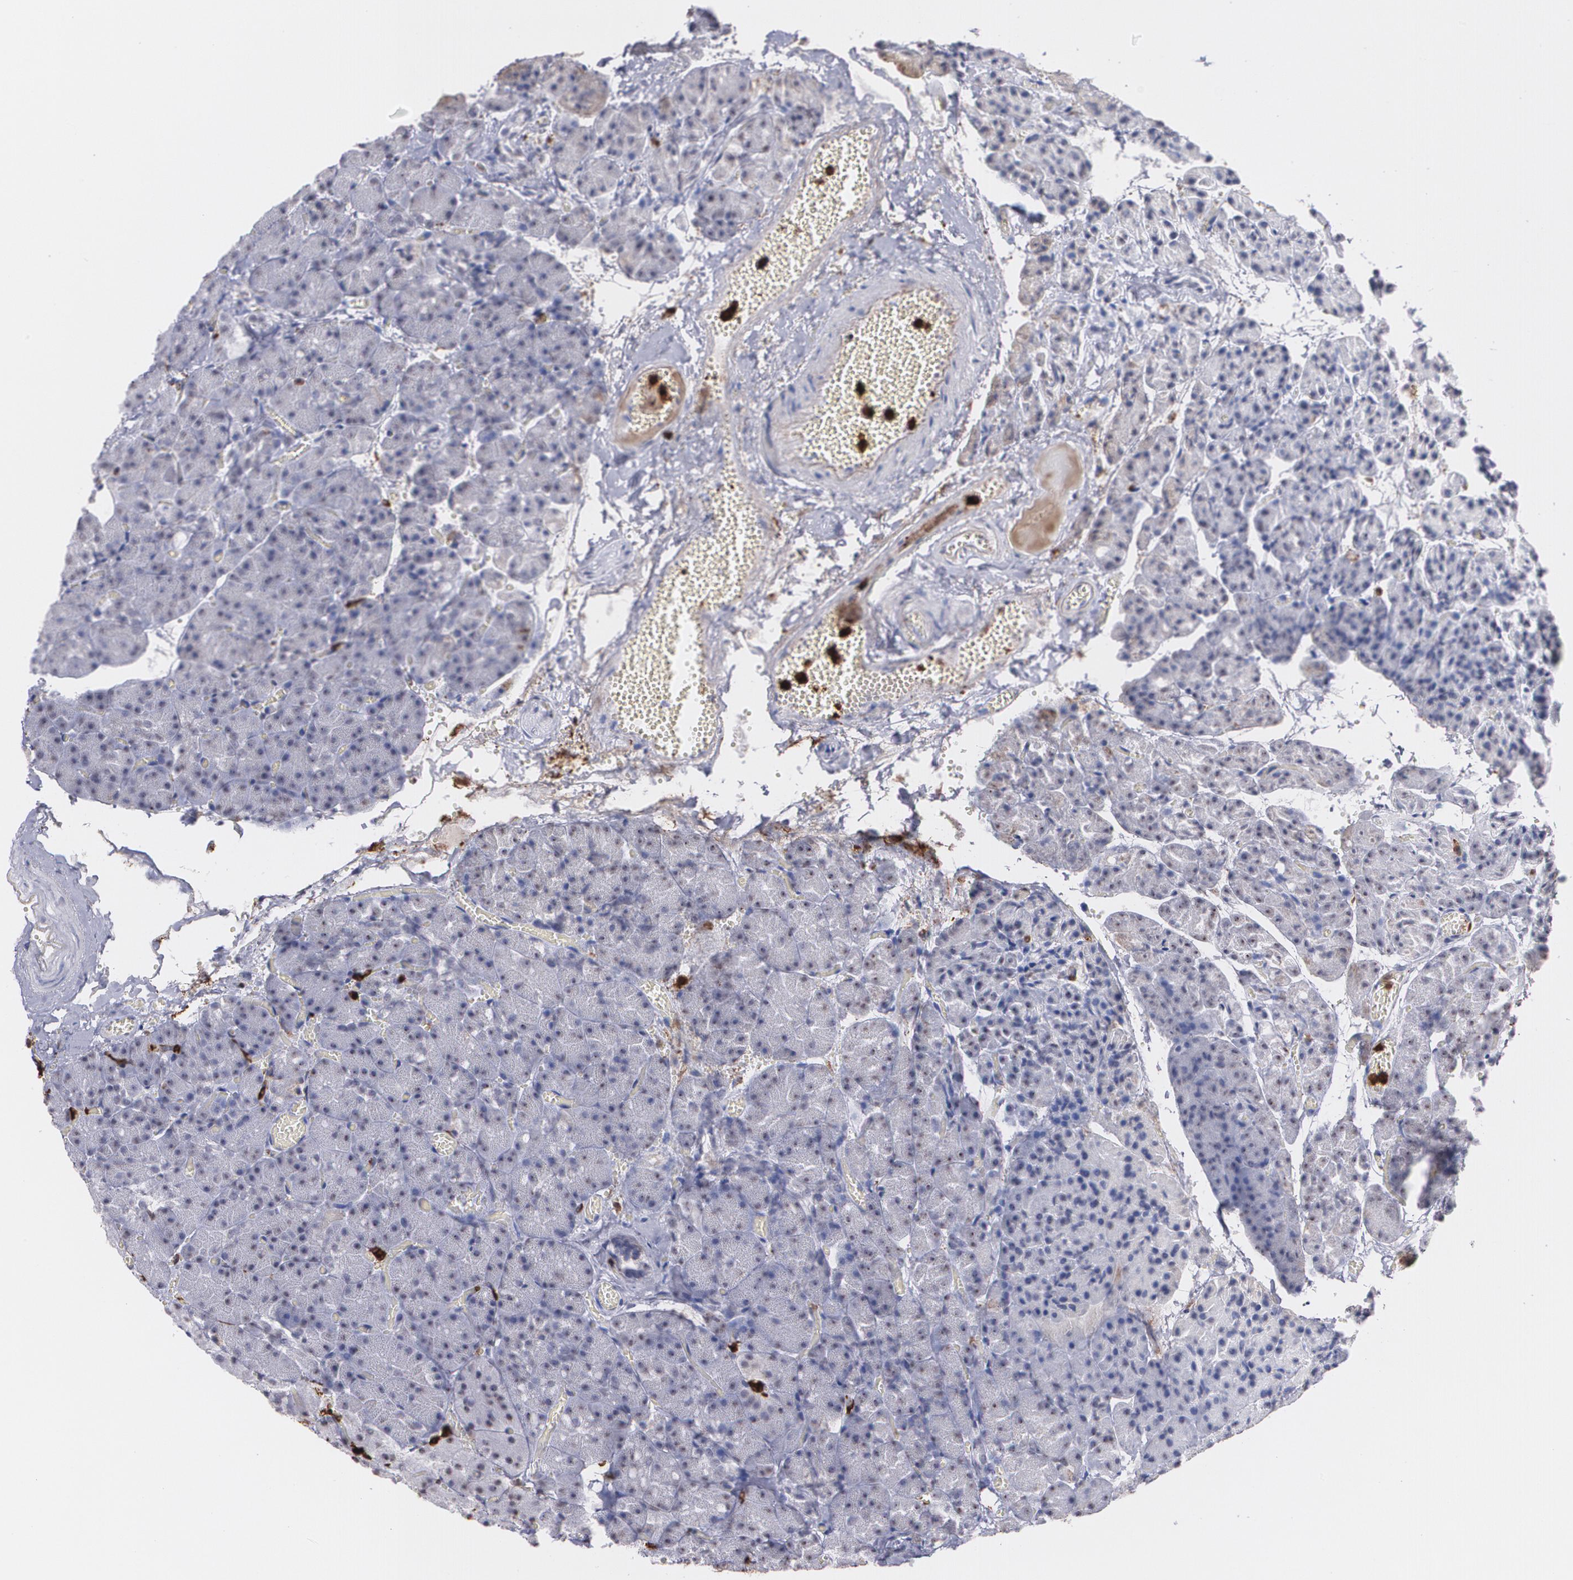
{"staining": {"intensity": "negative", "quantity": "none", "location": "none"}, "tissue": "carcinoid", "cell_type": "Tumor cells", "image_type": "cancer", "snomed": [{"axis": "morphology", "description": "Normal tissue, NOS"}, {"axis": "morphology", "description": "Carcinoid, malignant, NOS"}, {"axis": "topography", "description": "Pancreas"}], "caption": "This is a histopathology image of IHC staining of carcinoid (malignant), which shows no expression in tumor cells. (DAB immunohistochemistry with hematoxylin counter stain).", "gene": "NCF2", "patient": {"sex": "female", "age": 35}}